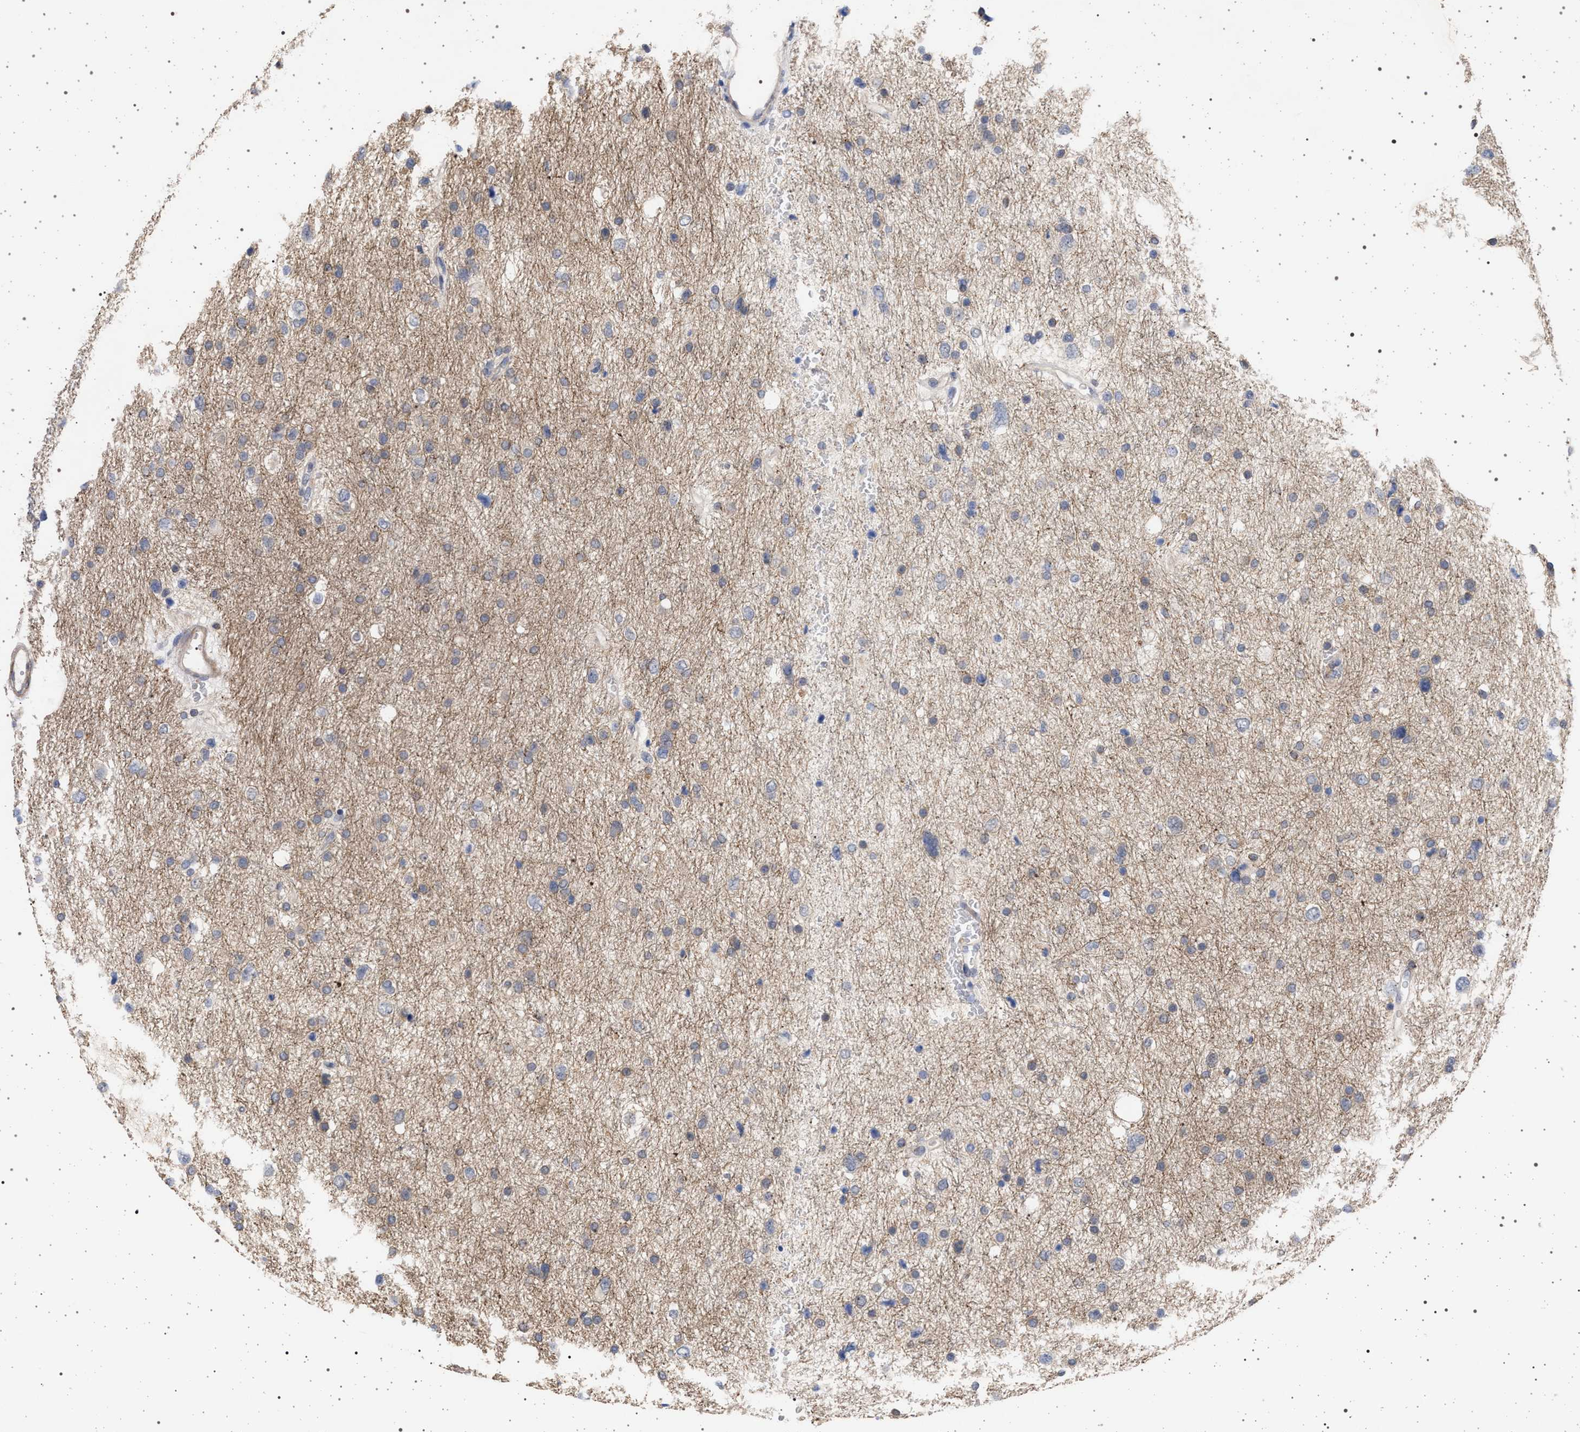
{"staining": {"intensity": "weak", "quantity": "25%-75%", "location": "cytoplasmic/membranous"}, "tissue": "glioma", "cell_type": "Tumor cells", "image_type": "cancer", "snomed": [{"axis": "morphology", "description": "Glioma, malignant, Low grade"}, {"axis": "topography", "description": "Brain"}], "caption": "Tumor cells demonstrate low levels of weak cytoplasmic/membranous staining in approximately 25%-75% of cells in human glioma.", "gene": "RBM48", "patient": {"sex": "female", "age": 37}}